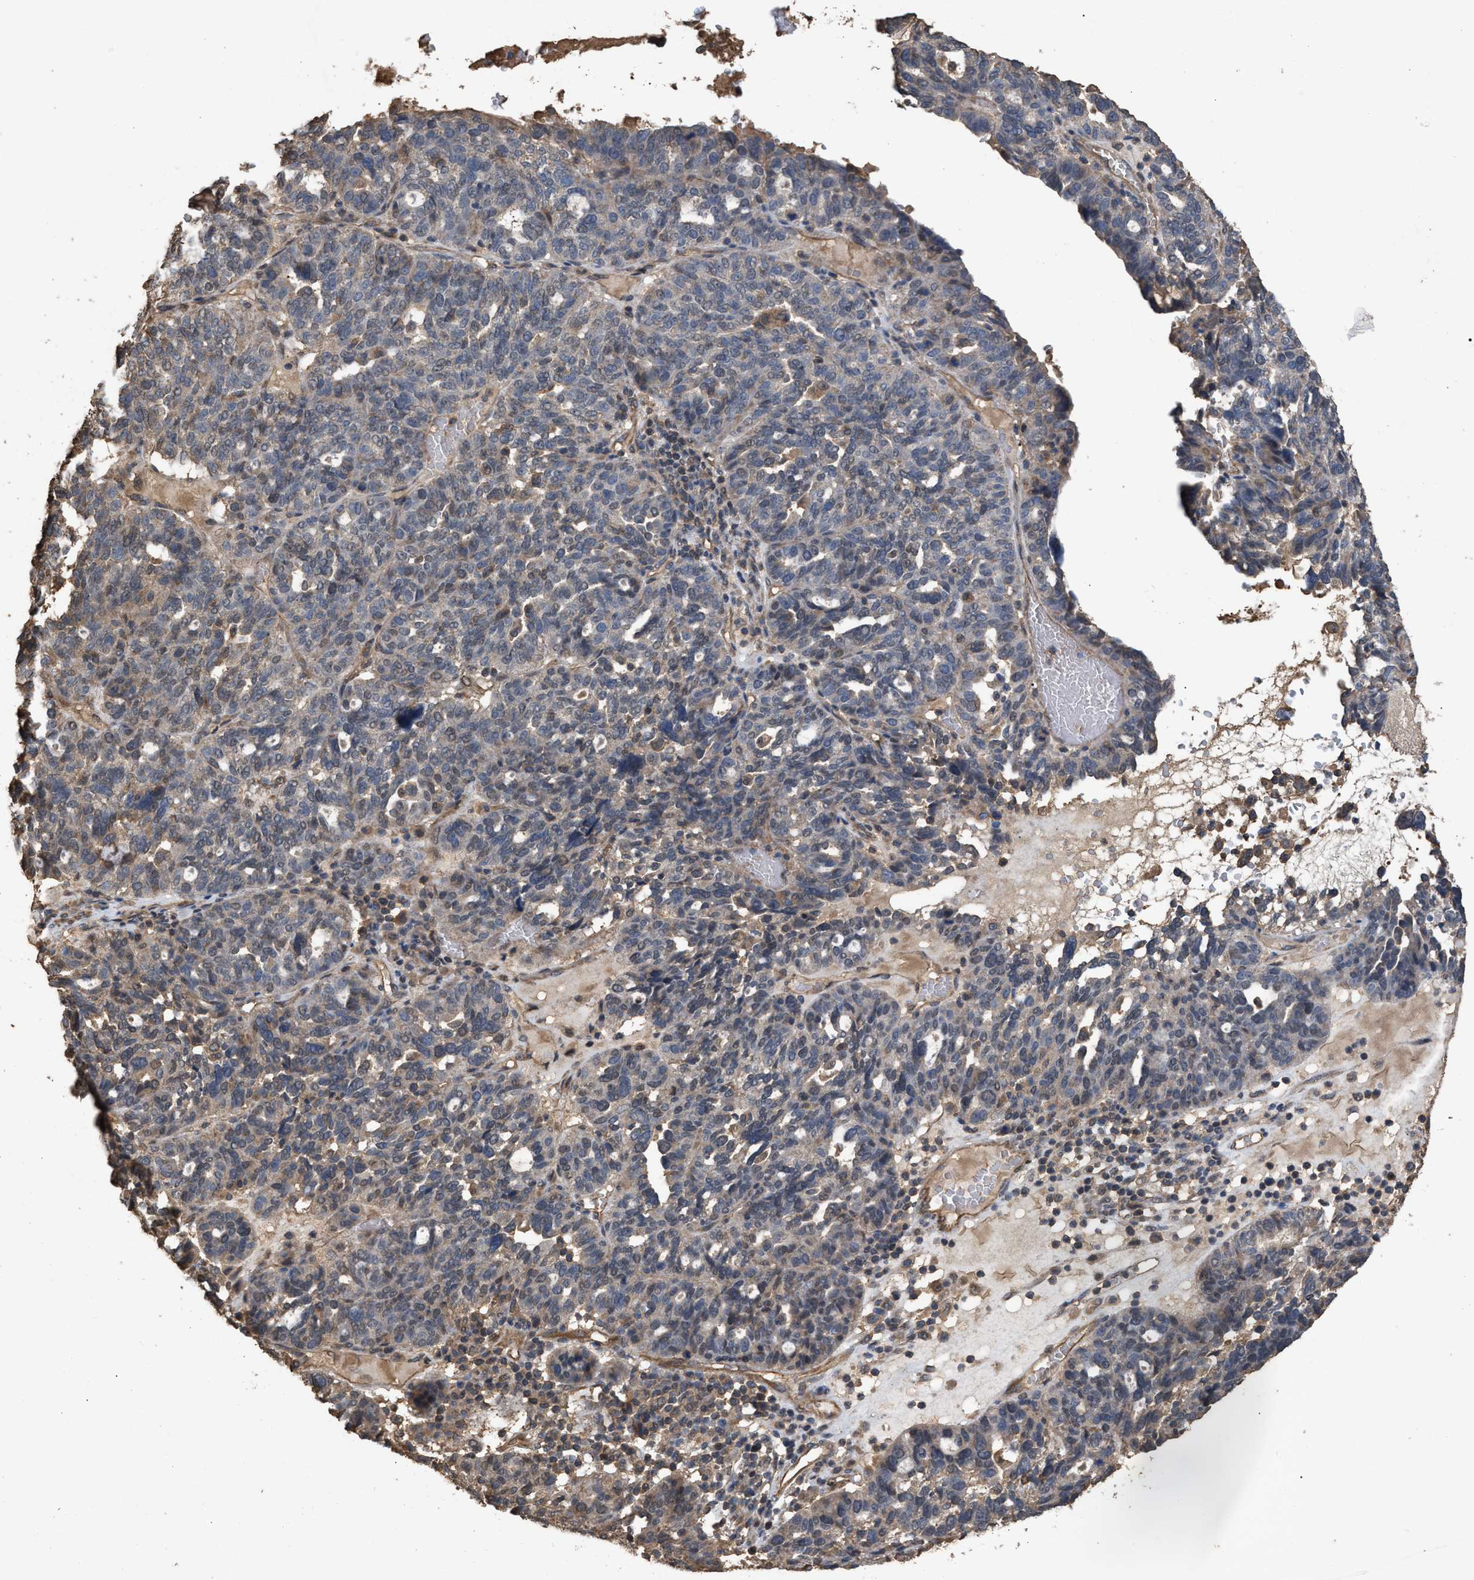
{"staining": {"intensity": "weak", "quantity": "<25%", "location": "cytoplasmic/membranous"}, "tissue": "ovarian cancer", "cell_type": "Tumor cells", "image_type": "cancer", "snomed": [{"axis": "morphology", "description": "Cystadenocarcinoma, serous, NOS"}, {"axis": "topography", "description": "Ovary"}], "caption": "This is a image of IHC staining of ovarian serous cystadenocarcinoma, which shows no positivity in tumor cells.", "gene": "HTRA3", "patient": {"sex": "female", "age": 59}}